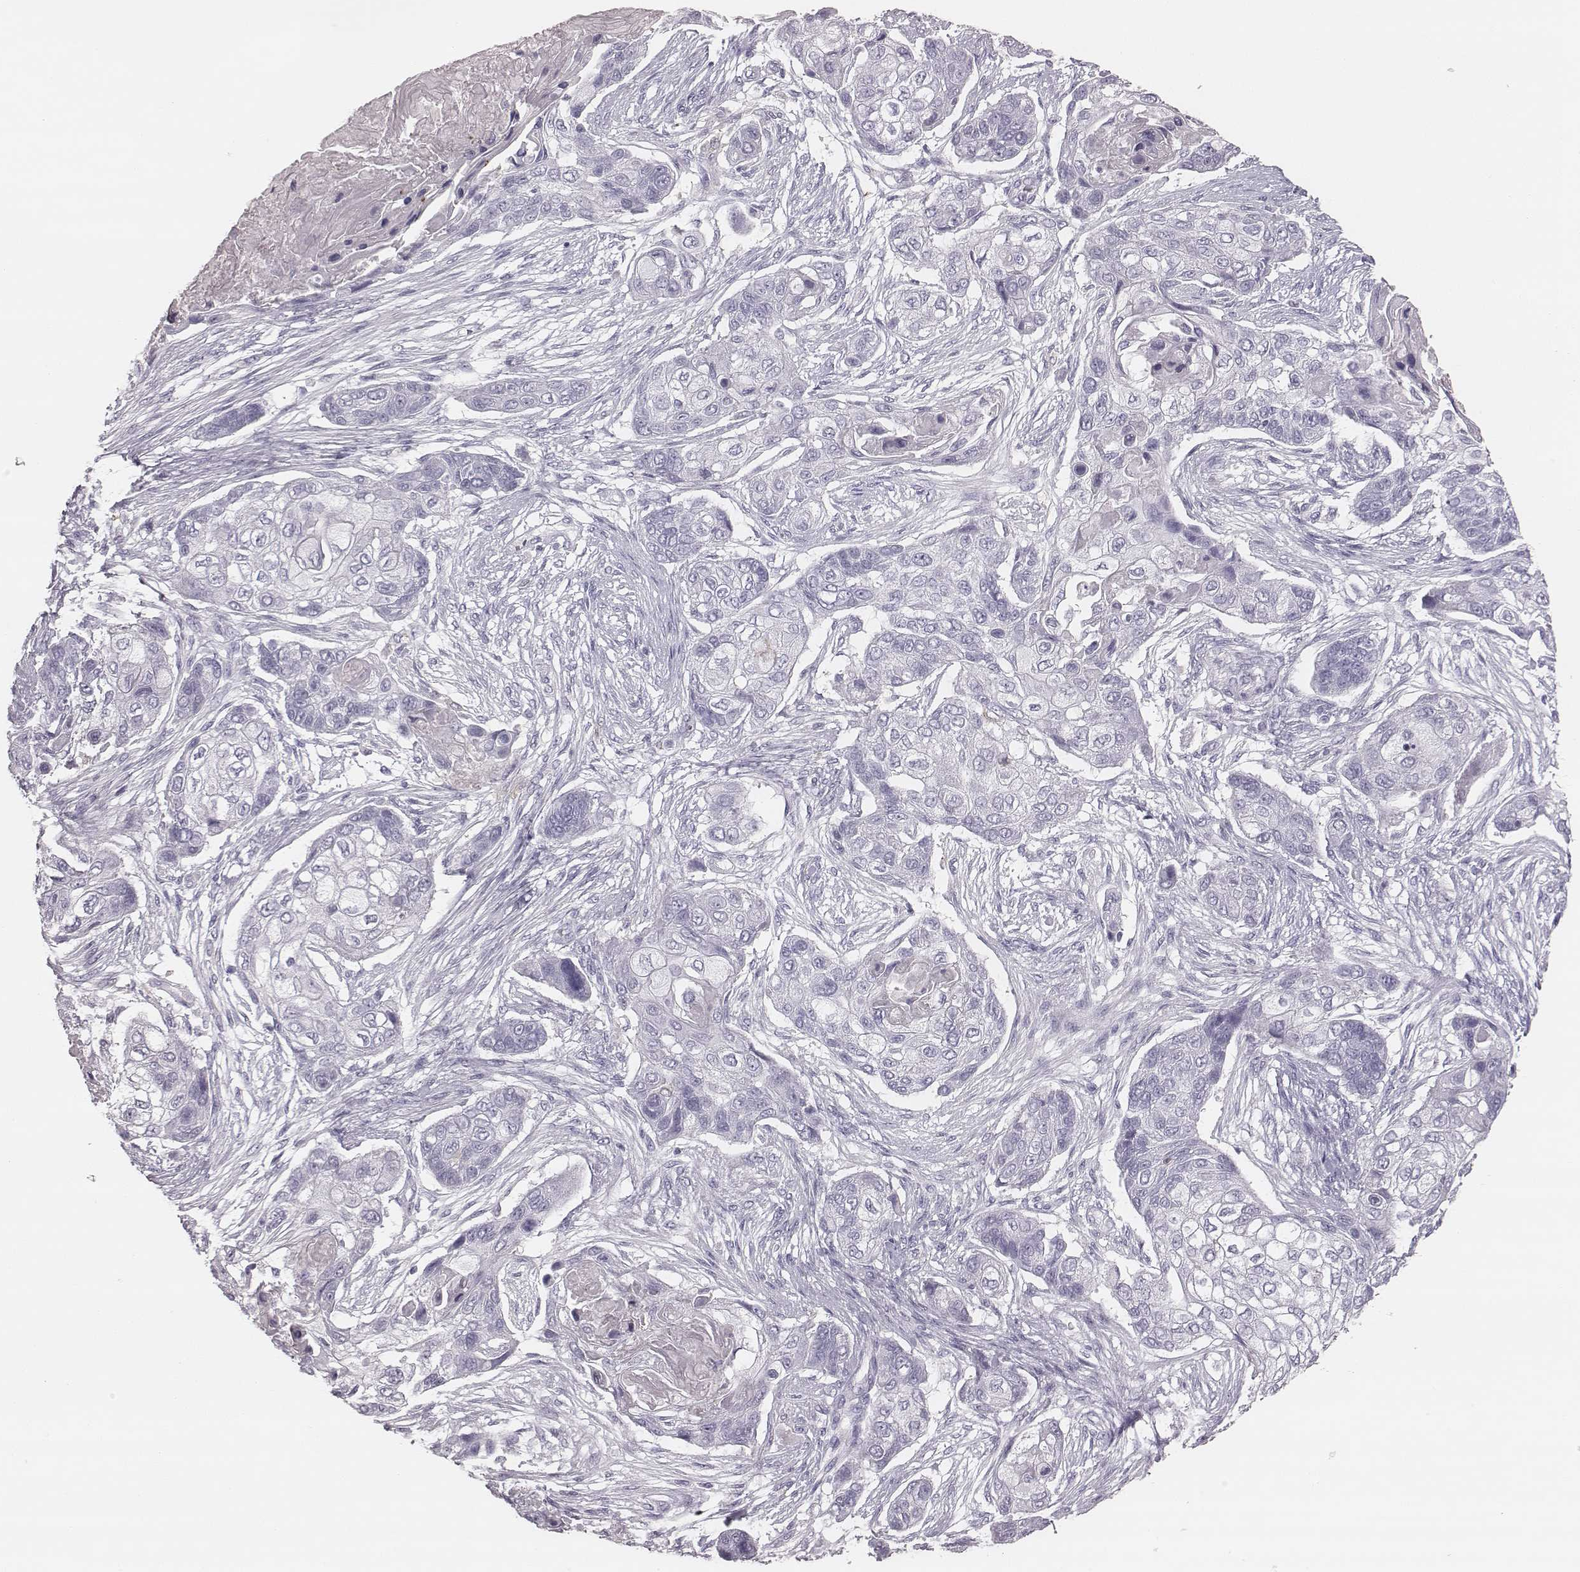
{"staining": {"intensity": "negative", "quantity": "none", "location": "none"}, "tissue": "lung cancer", "cell_type": "Tumor cells", "image_type": "cancer", "snomed": [{"axis": "morphology", "description": "Squamous cell carcinoma, NOS"}, {"axis": "topography", "description": "Lung"}], "caption": "Immunohistochemistry (IHC) photomicrograph of neoplastic tissue: human squamous cell carcinoma (lung) stained with DAB (3,3'-diaminobenzidine) displays no significant protein positivity in tumor cells. The staining is performed using DAB brown chromogen with nuclei counter-stained in using hematoxylin.", "gene": "ZNF365", "patient": {"sex": "male", "age": 69}}